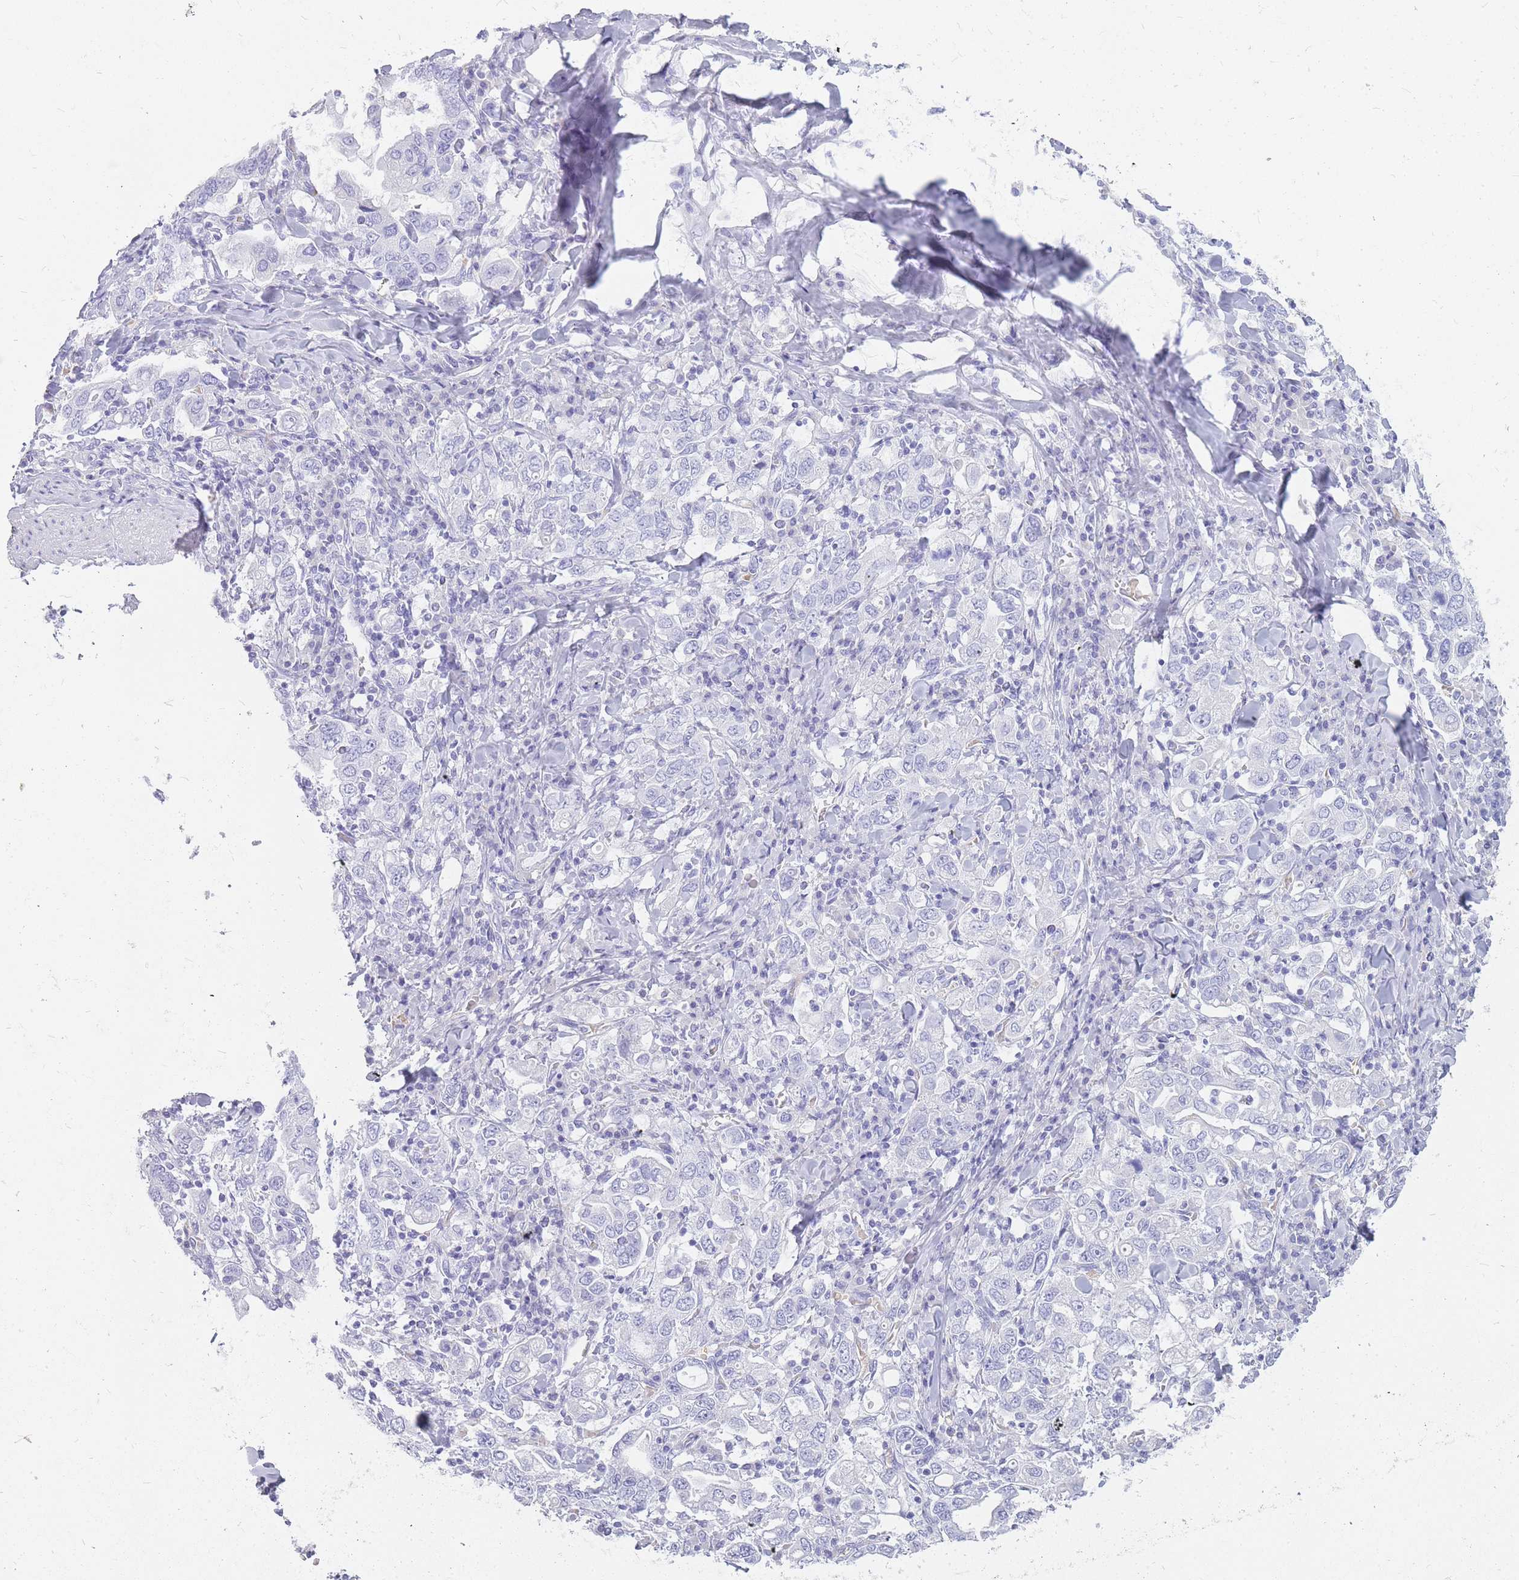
{"staining": {"intensity": "negative", "quantity": "none", "location": "none"}, "tissue": "stomach cancer", "cell_type": "Tumor cells", "image_type": "cancer", "snomed": [{"axis": "morphology", "description": "Adenocarcinoma, NOS"}, {"axis": "topography", "description": "Stomach, upper"}], "caption": "A high-resolution micrograph shows immunohistochemistry staining of adenocarcinoma (stomach), which demonstrates no significant expression in tumor cells.", "gene": "INS", "patient": {"sex": "male", "age": 62}}